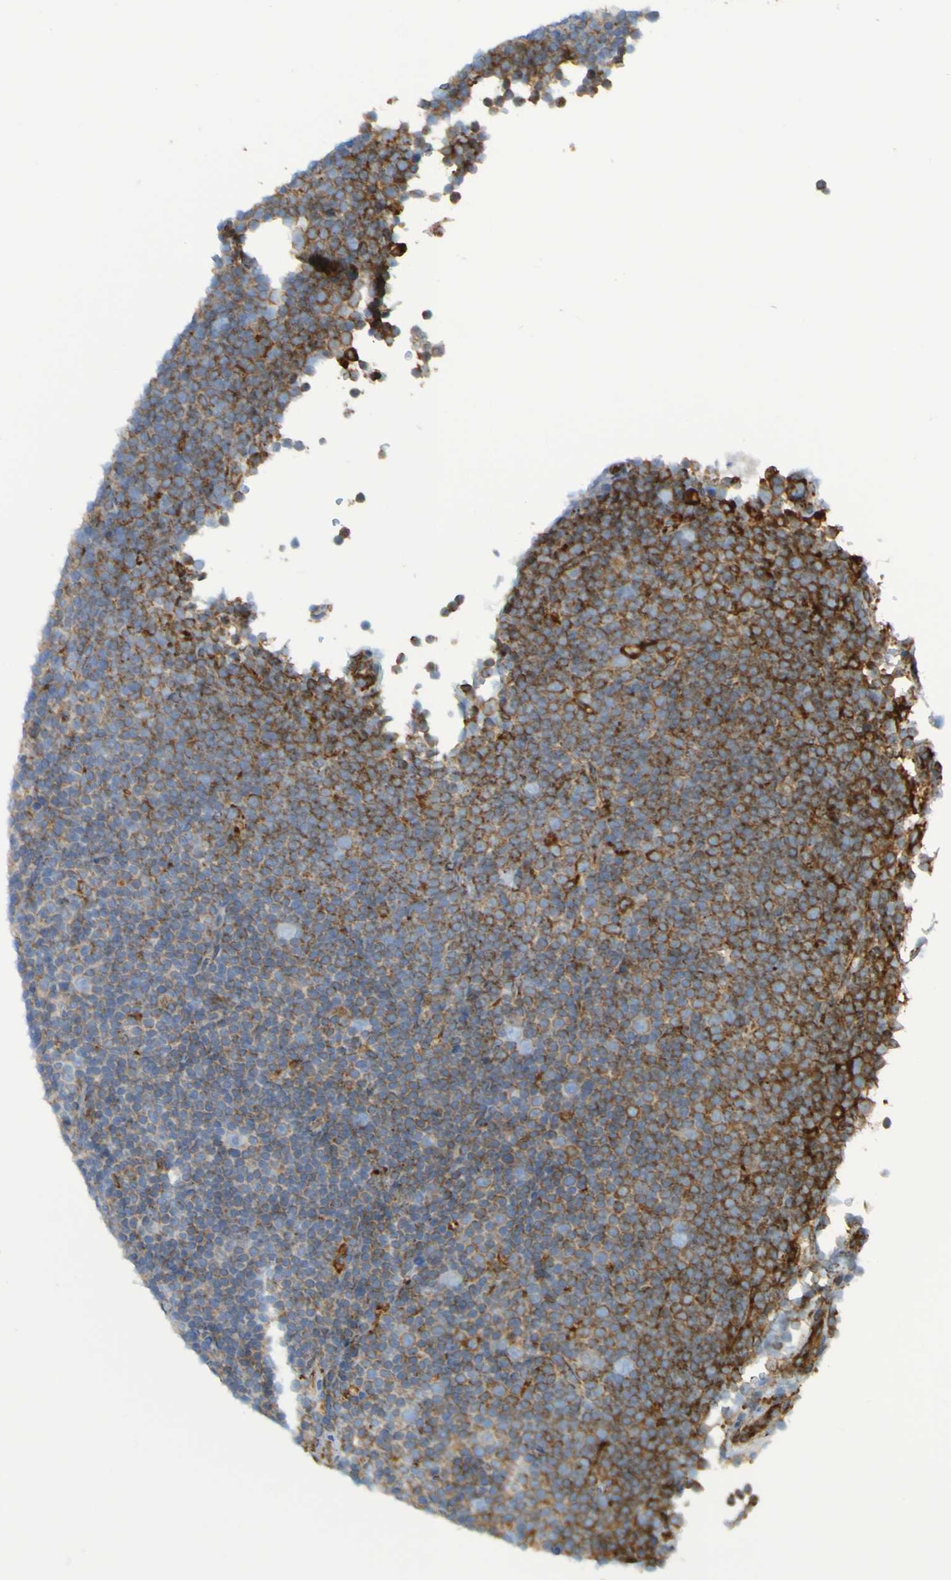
{"staining": {"intensity": "moderate", "quantity": "25%-75%", "location": "cytoplasmic/membranous"}, "tissue": "lymphoma", "cell_type": "Tumor cells", "image_type": "cancer", "snomed": [{"axis": "morphology", "description": "Malignant lymphoma, non-Hodgkin's type, Low grade"}, {"axis": "topography", "description": "Lymph node"}], "caption": "DAB immunohistochemical staining of lymphoma shows moderate cytoplasmic/membranous protein expression in approximately 25%-75% of tumor cells. The staining is performed using DAB (3,3'-diaminobenzidine) brown chromogen to label protein expression. The nuclei are counter-stained blue using hematoxylin.", "gene": "SSR1", "patient": {"sex": "female", "age": 67}}